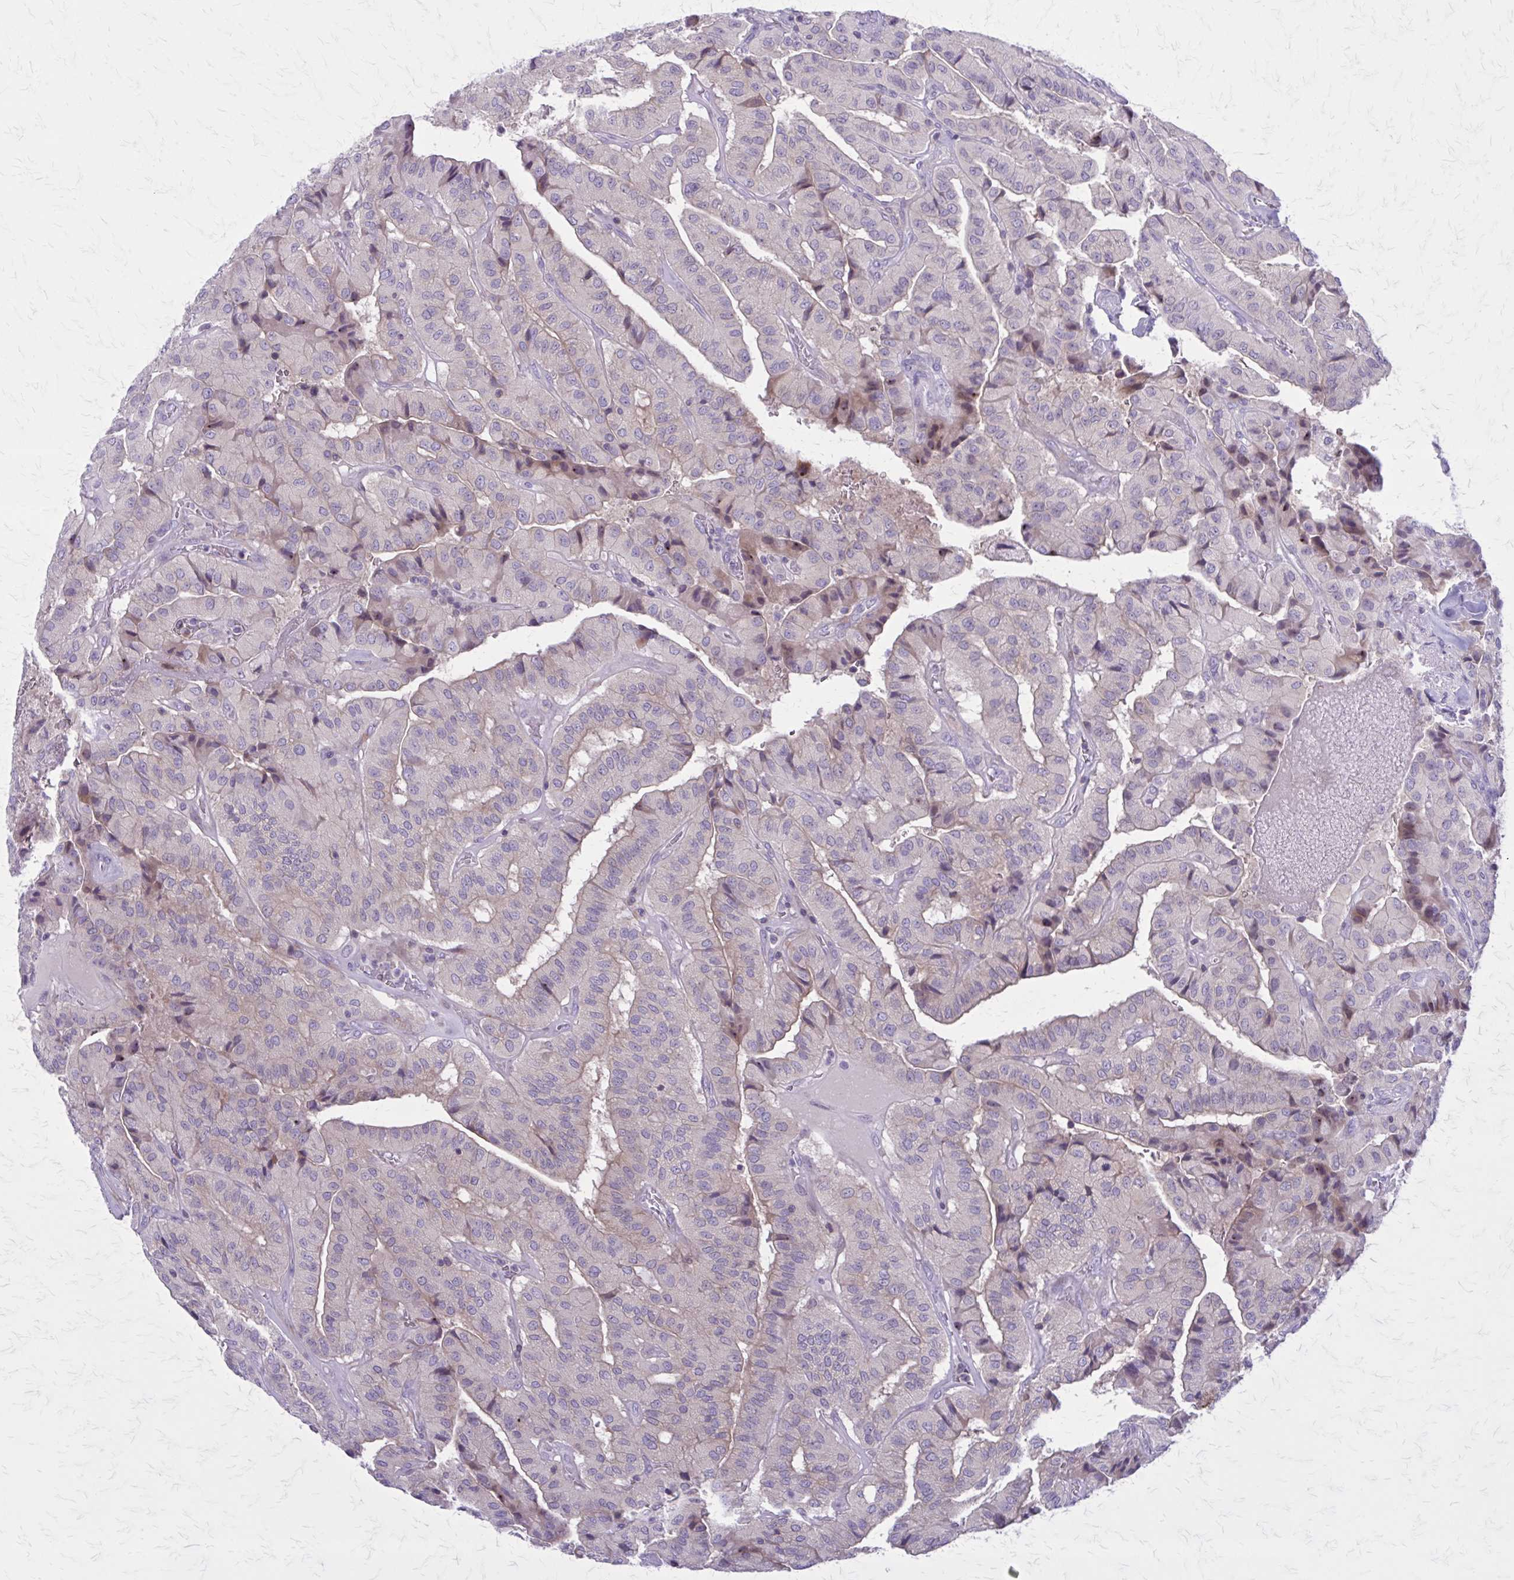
{"staining": {"intensity": "weak", "quantity": "25%-75%", "location": "cytoplasmic/membranous"}, "tissue": "thyroid cancer", "cell_type": "Tumor cells", "image_type": "cancer", "snomed": [{"axis": "morphology", "description": "Normal tissue, NOS"}, {"axis": "morphology", "description": "Papillary adenocarcinoma, NOS"}, {"axis": "topography", "description": "Thyroid gland"}], "caption": "IHC staining of thyroid papillary adenocarcinoma, which demonstrates low levels of weak cytoplasmic/membranous positivity in about 25%-75% of tumor cells indicating weak cytoplasmic/membranous protein positivity. The staining was performed using DAB (3,3'-diaminobenzidine) (brown) for protein detection and nuclei were counterstained in hematoxylin (blue).", "gene": "PITPNM1", "patient": {"sex": "female", "age": 59}}